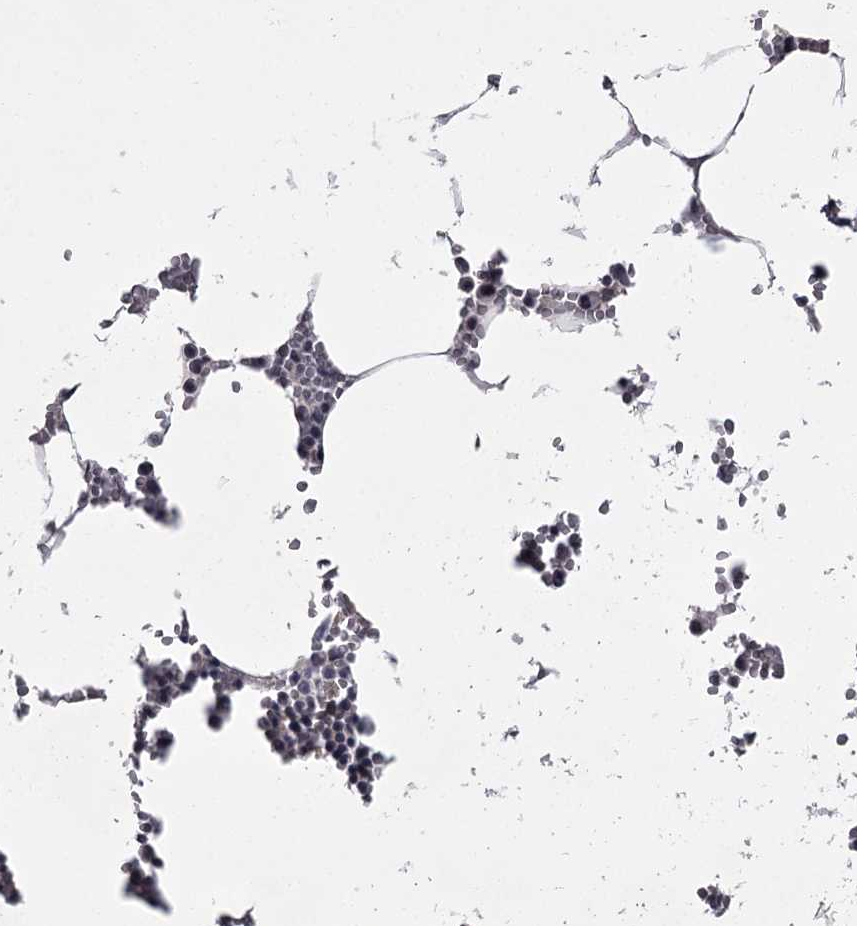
{"staining": {"intensity": "weak", "quantity": "<25%", "location": "cytoplasmic/membranous"}, "tissue": "bone marrow", "cell_type": "Hematopoietic cells", "image_type": "normal", "snomed": [{"axis": "morphology", "description": "Normal tissue, NOS"}, {"axis": "topography", "description": "Bone marrow"}], "caption": "DAB (3,3'-diaminobenzidine) immunohistochemical staining of normal bone marrow shows no significant positivity in hematopoietic cells. (Brightfield microscopy of DAB (3,3'-diaminobenzidine) immunohistochemistry at high magnification).", "gene": "CCDC92", "patient": {"sex": "male", "age": 70}}